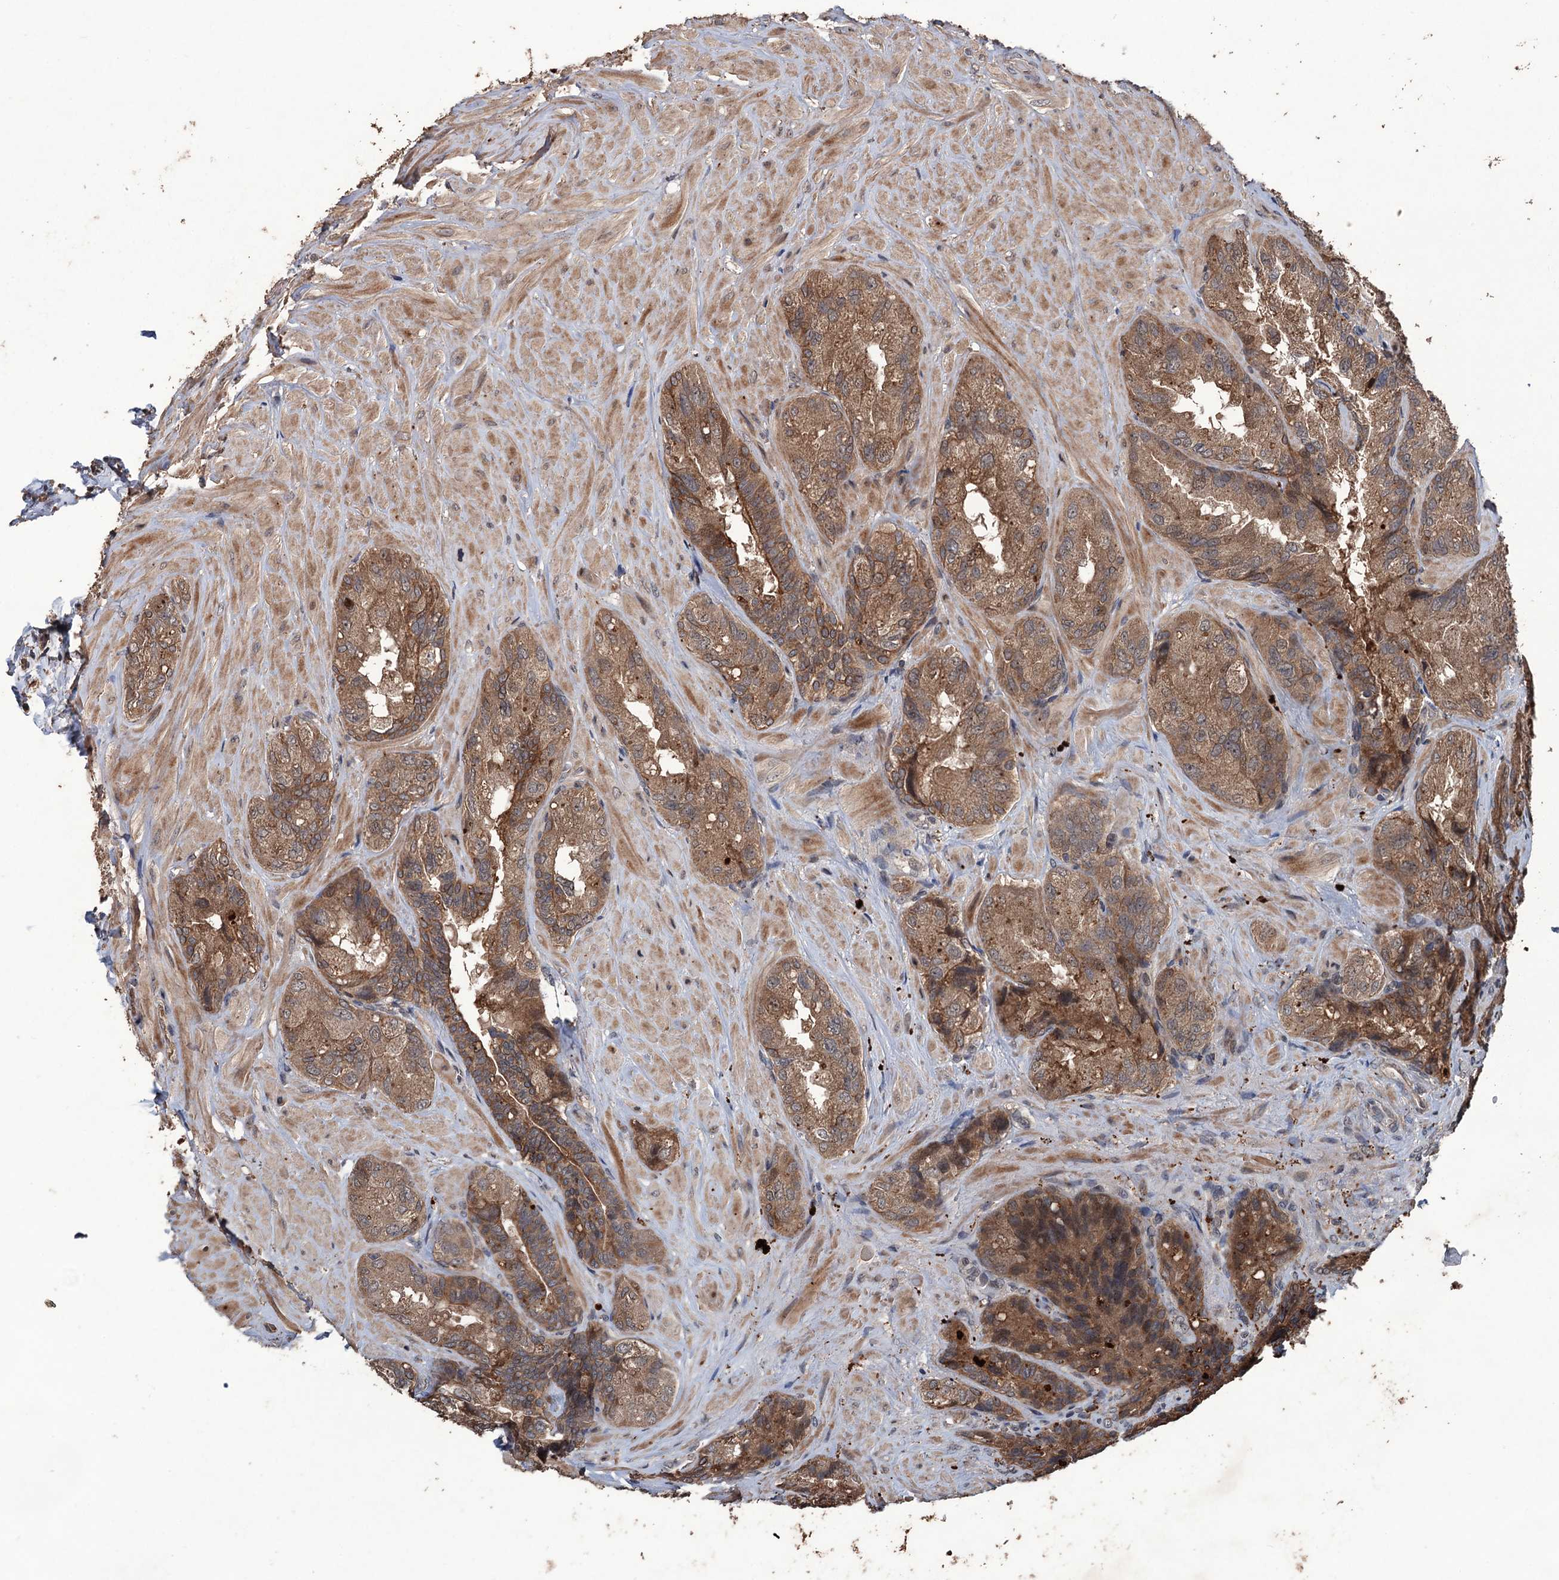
{"staining": {"intensity": "moderate", "quantity": ">75%", "location": "cytoplasmic/membranous"}, "tissue": "seminal vesicle", "cell_type": "Glandular cells", "image_type": "normal", "snomed": [{"axis": "morphology", "description": "Normal tissue, NOS"}, {"axis": "topography", "description": "Prostate and seminal vesicle, NOS"}, {"axis": "topography", "description": "Prostate"}, {"axis": "topography", "description": "Seminal veicle"}], "caption": "A high-resolution micrograph shows IHC staining of normal seminal vesicle, which shows moderate cytoplasmic/membranous expression in approximately >75% of glandular cells.", "gene": "ZNF438", "patient": {"sex": "male", "age": 67}}